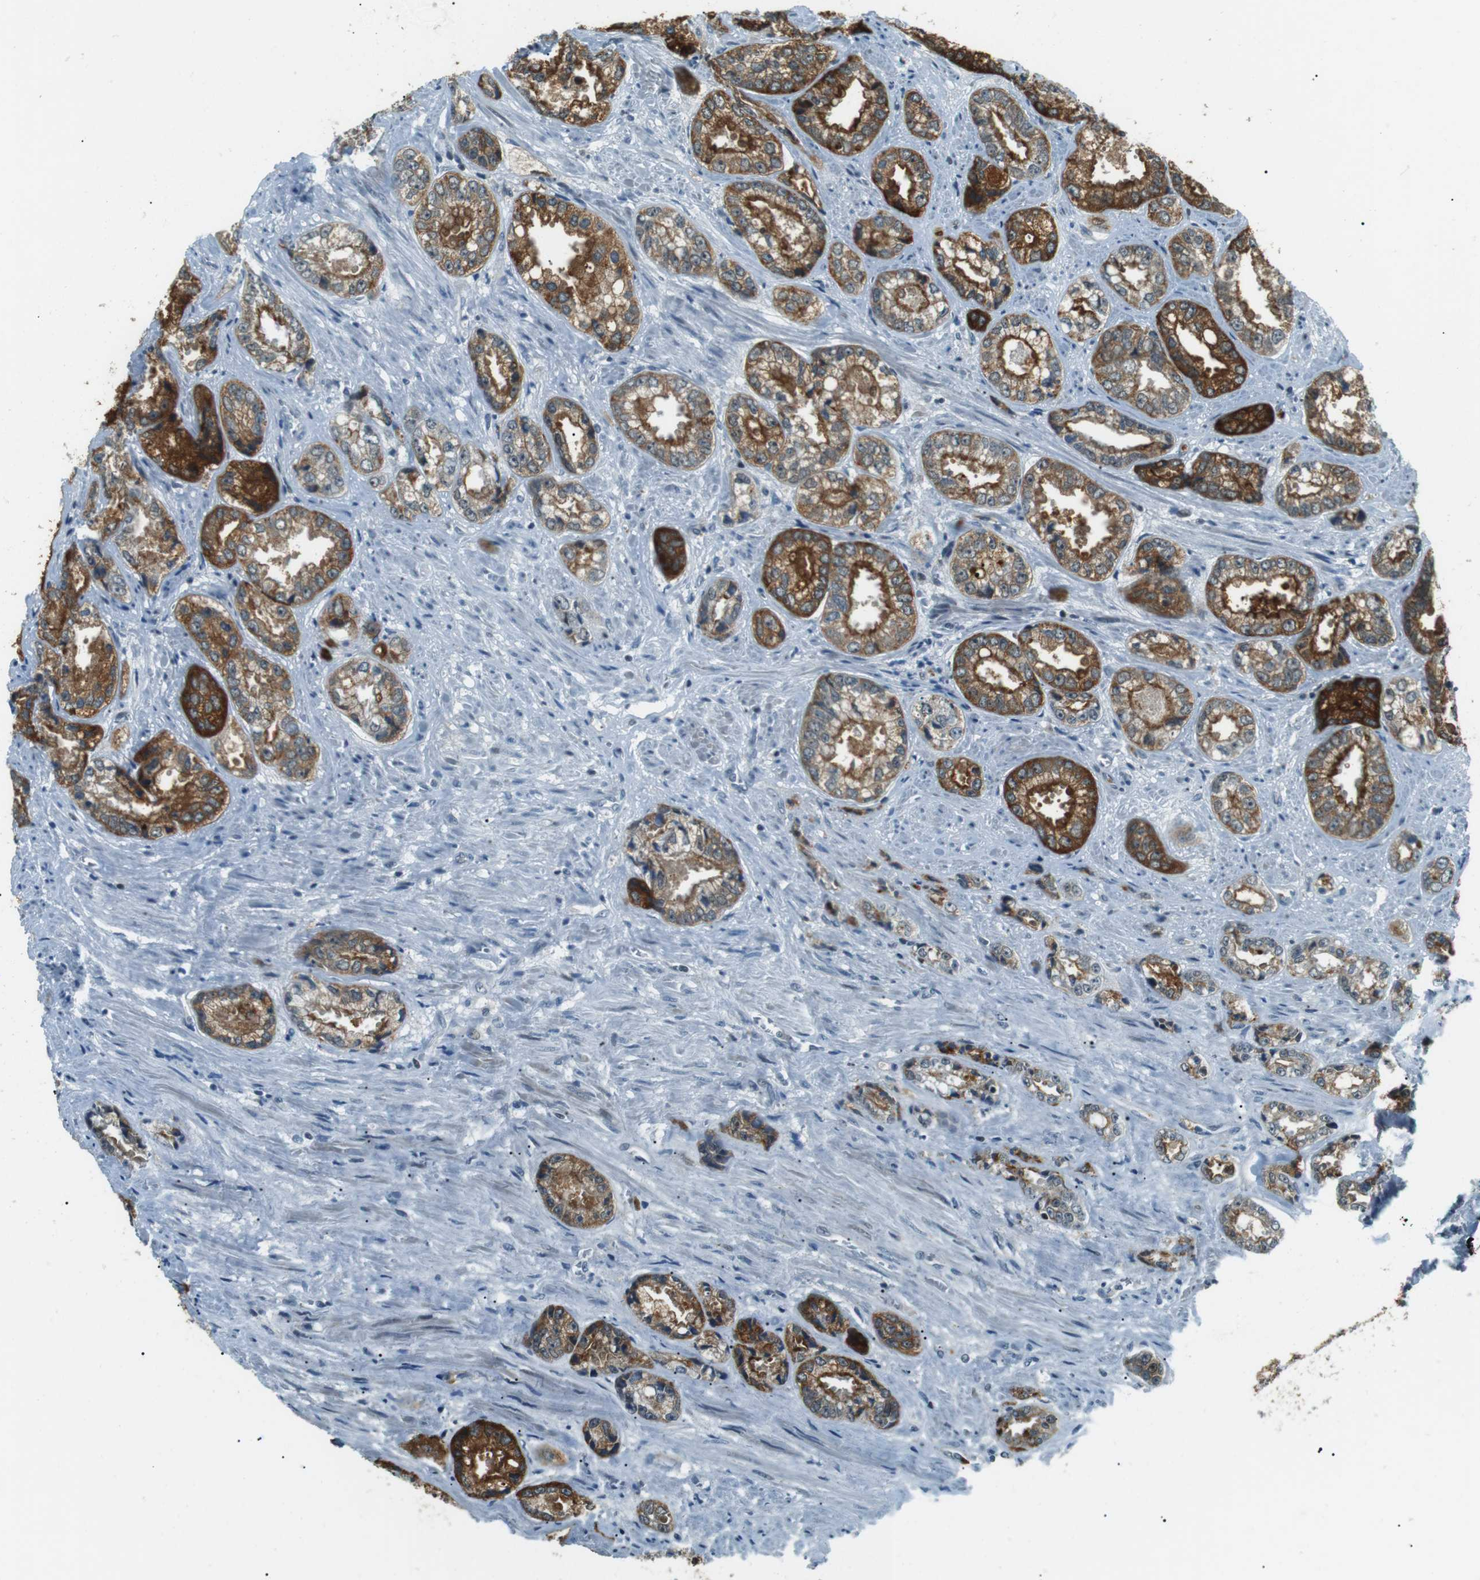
{"staining": {"intensity": "strong", "quantity": ">75%", "location": "cytoplasmic/membranous"}, "tissue": "prostate cancer", "cell_type": "Tumor cells", "image_type": "cancer", "snomed": [{"axis": "morphology", "description": "Adenocarcinoma, High grade"}, {"axis": "topography", "description": "Prostate"}], "caption": "A high-resolution photomicrograph shows immunohistochemistry (IHC) staining of prostate adenocarcinoma (high-grade), which reveals strong cytoplasmic/membranous staining in approximately >75% of tumor cells. (Brightfield microscopy of DAB IHC at high magnification).", "gene": "PJA1", "patient": {"sex": "male", "age": 61}}